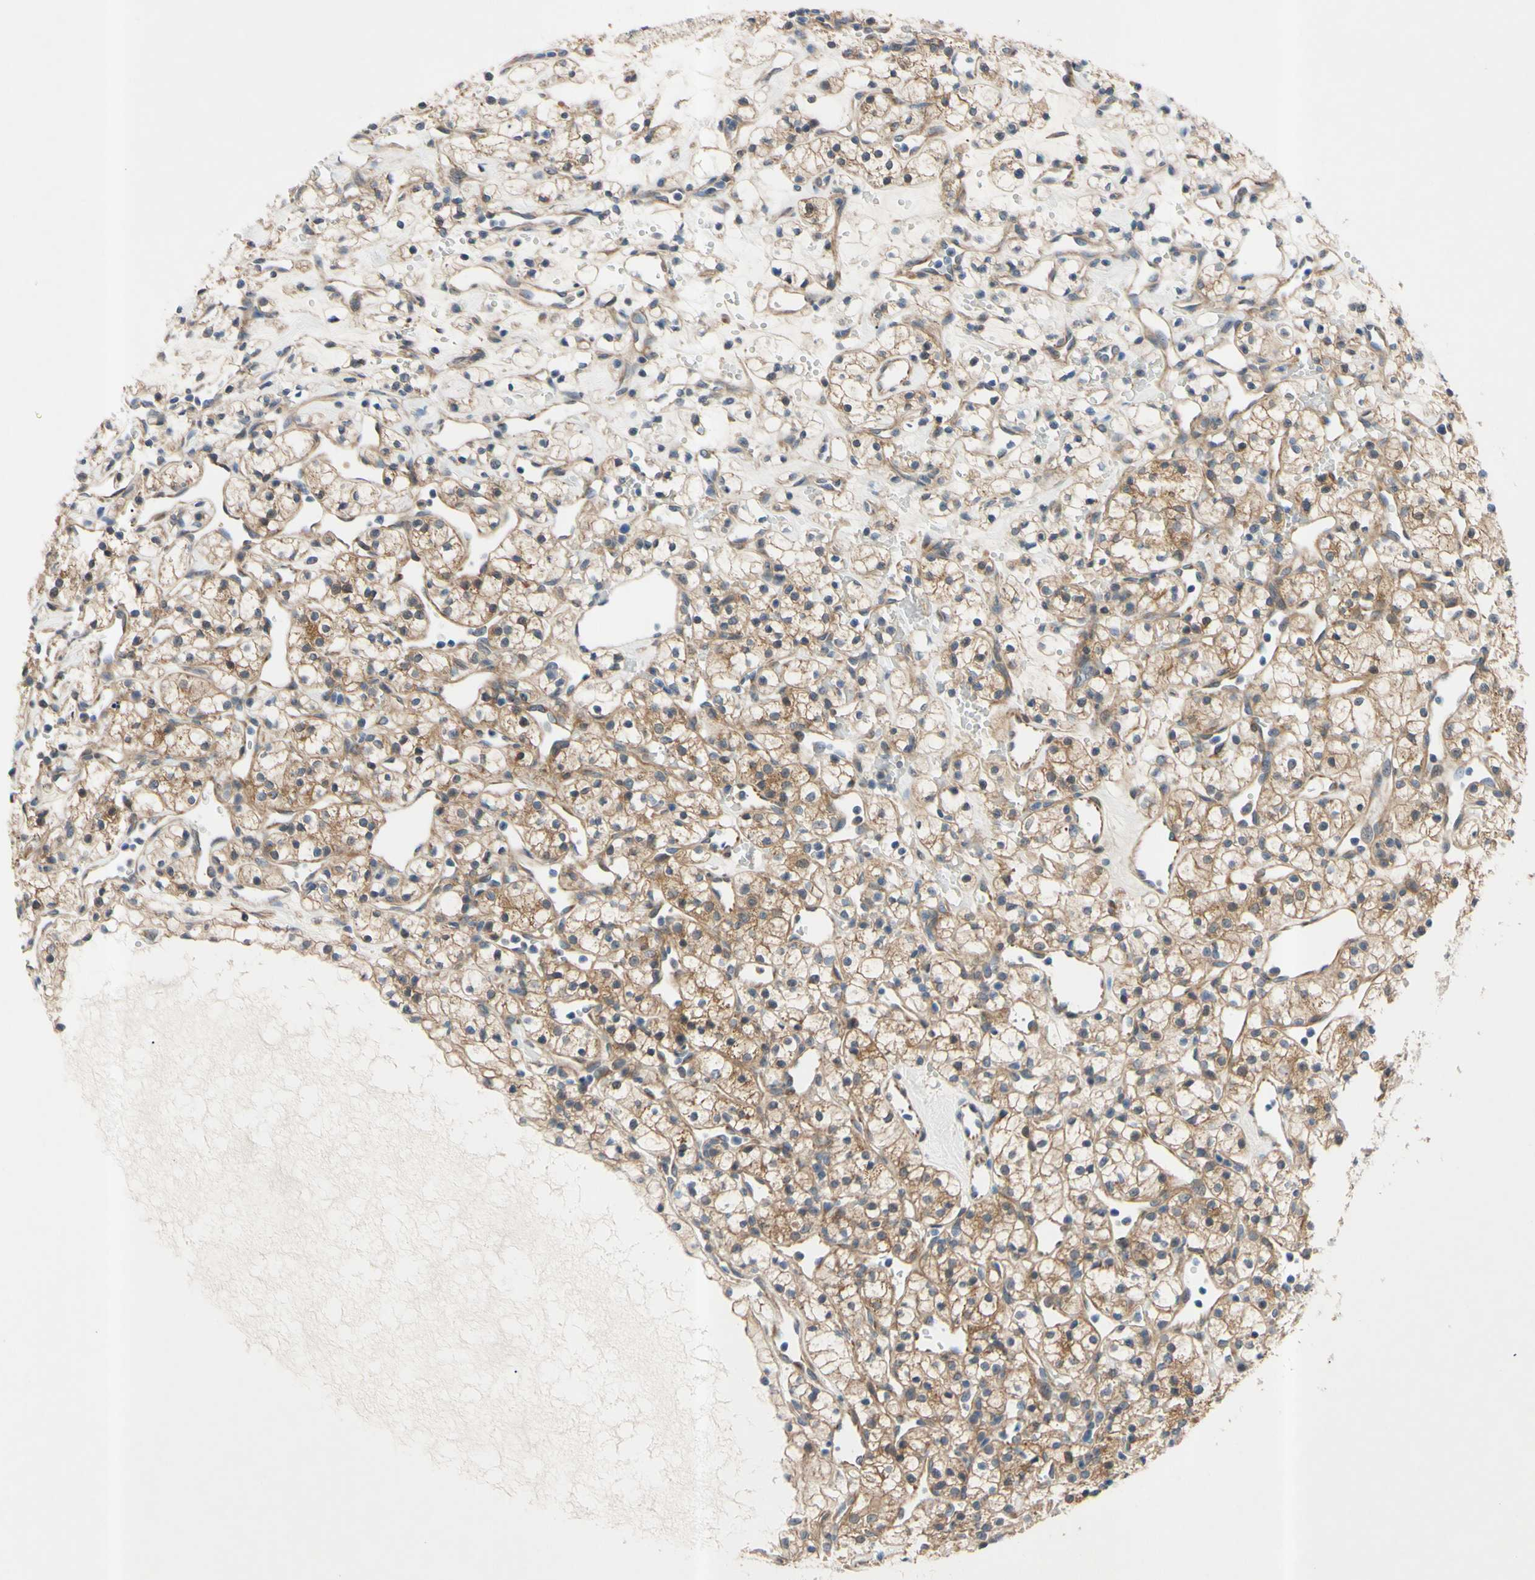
{"staining": {"intensity": "moderate", "quantity": "25%-75%", "location": "cytoplasmic/membranous"}, "tissue": "renal cancer", "cell_type": "Tumor cells", "image_type": "cancer", "snomed": [{"axis": "morphology", "description": "Adenocarcinoma, NOS"}, {"axis": "topography", "description": "Kidney"}], "caption": "Immunohistochemistry of renal cancer (adenocarcinoma) demonstrates medium levels of moderate cytoplasmic/membranous staining in approximately 25%-75% of tumor cells. (Brightfield microscopy of DAB IHC at high magnification).", "gene": "SVIL", "patient": {"sex": "female", "age": 60}}